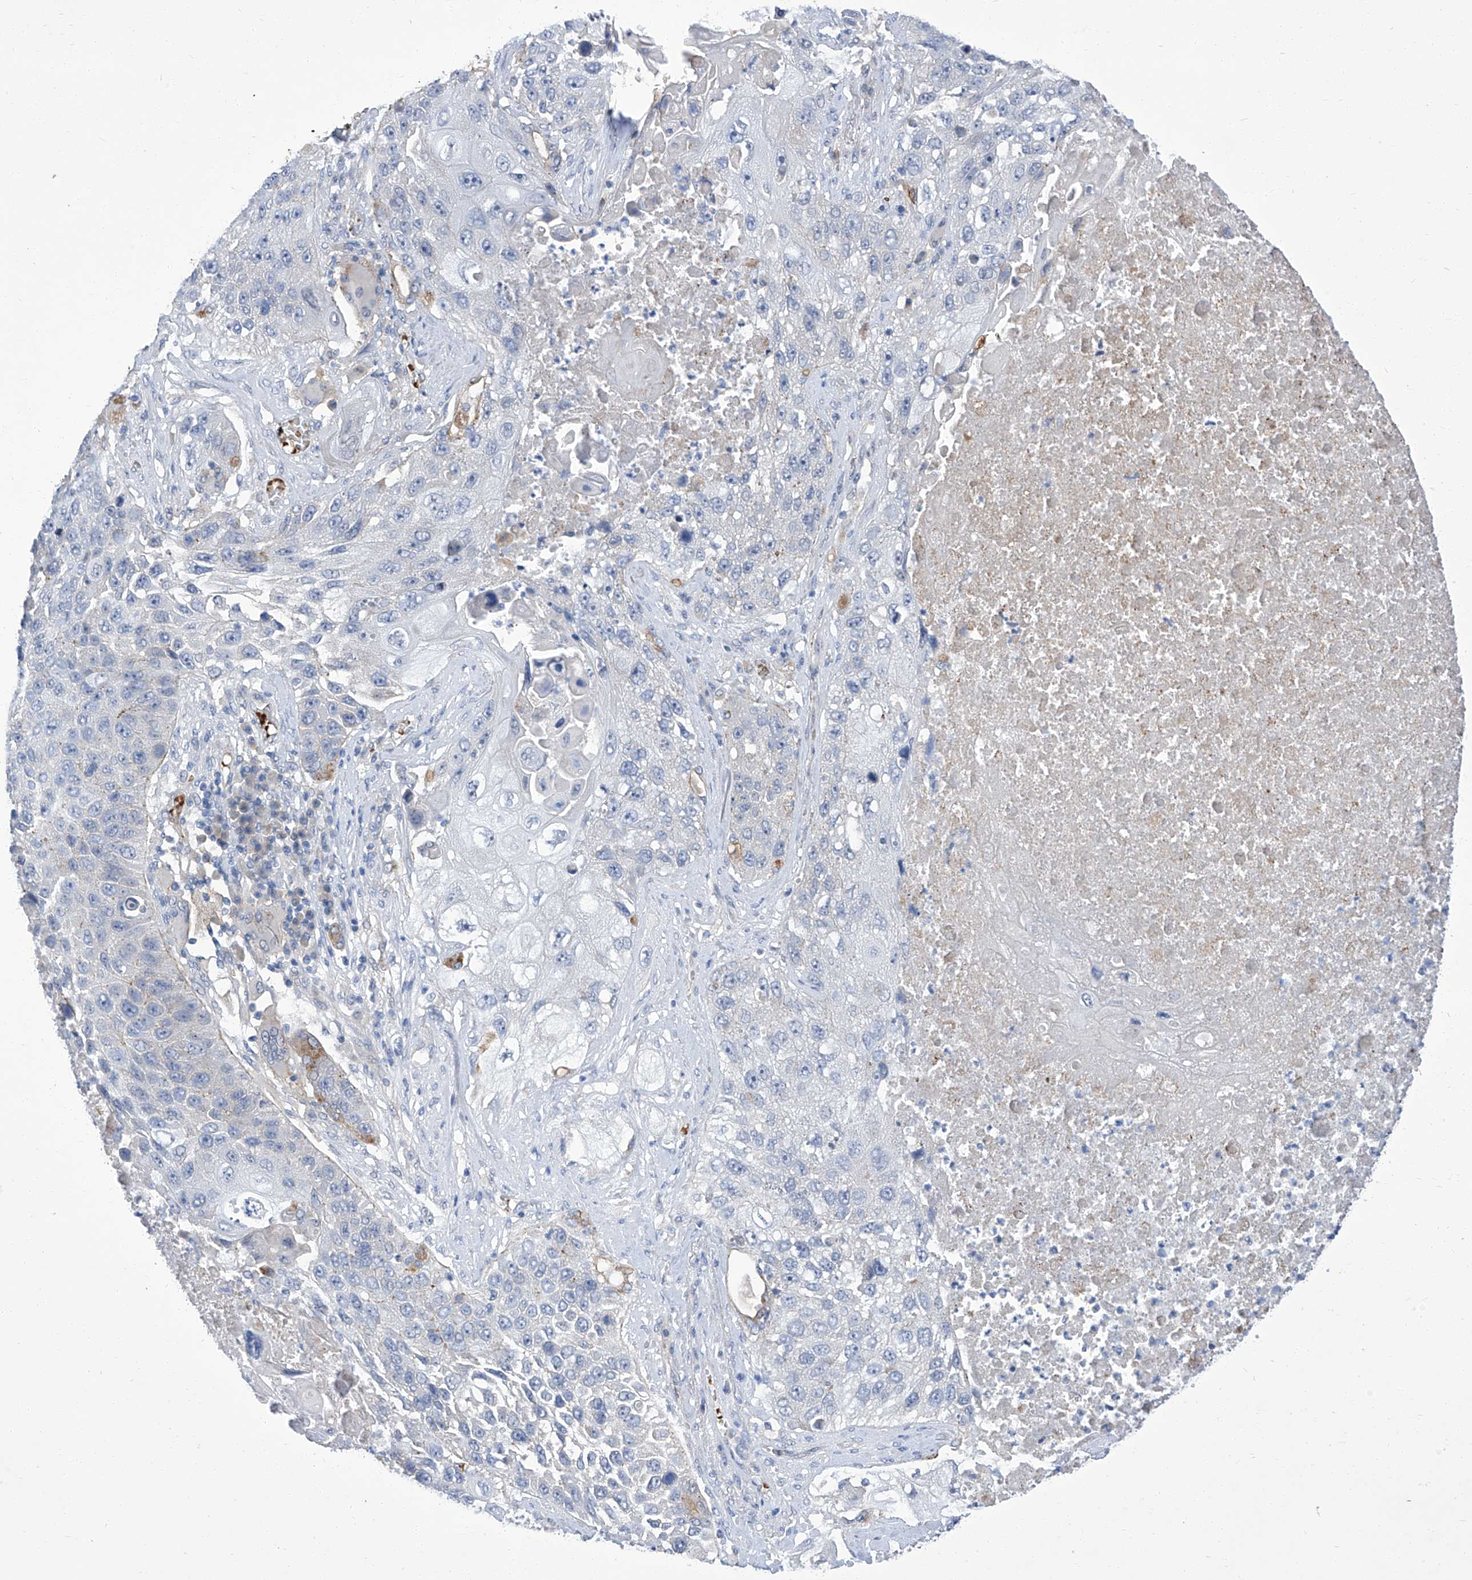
{"staining": {"intensity": "negative", "quantity": "none", "location": "none"}, "tissue": "lung cancer", "cell_type": "Tumor cells", "image_type": "cancer", "snomed": [{"axis": "morphology", "description": "Squamous cell carcinoma, NOS"}, {"axis": "topography", "description": "Lung"}], "caption": "A photomicrograph of squamous cell carcinoma (lung) stained for a protein displays no brown staining in tumor cells. (Immunohistochemistry (ihc), brightfield microscopy, high magnification).", "gene": "PARD3", "patient": {"sex": "male", "age": 61}}